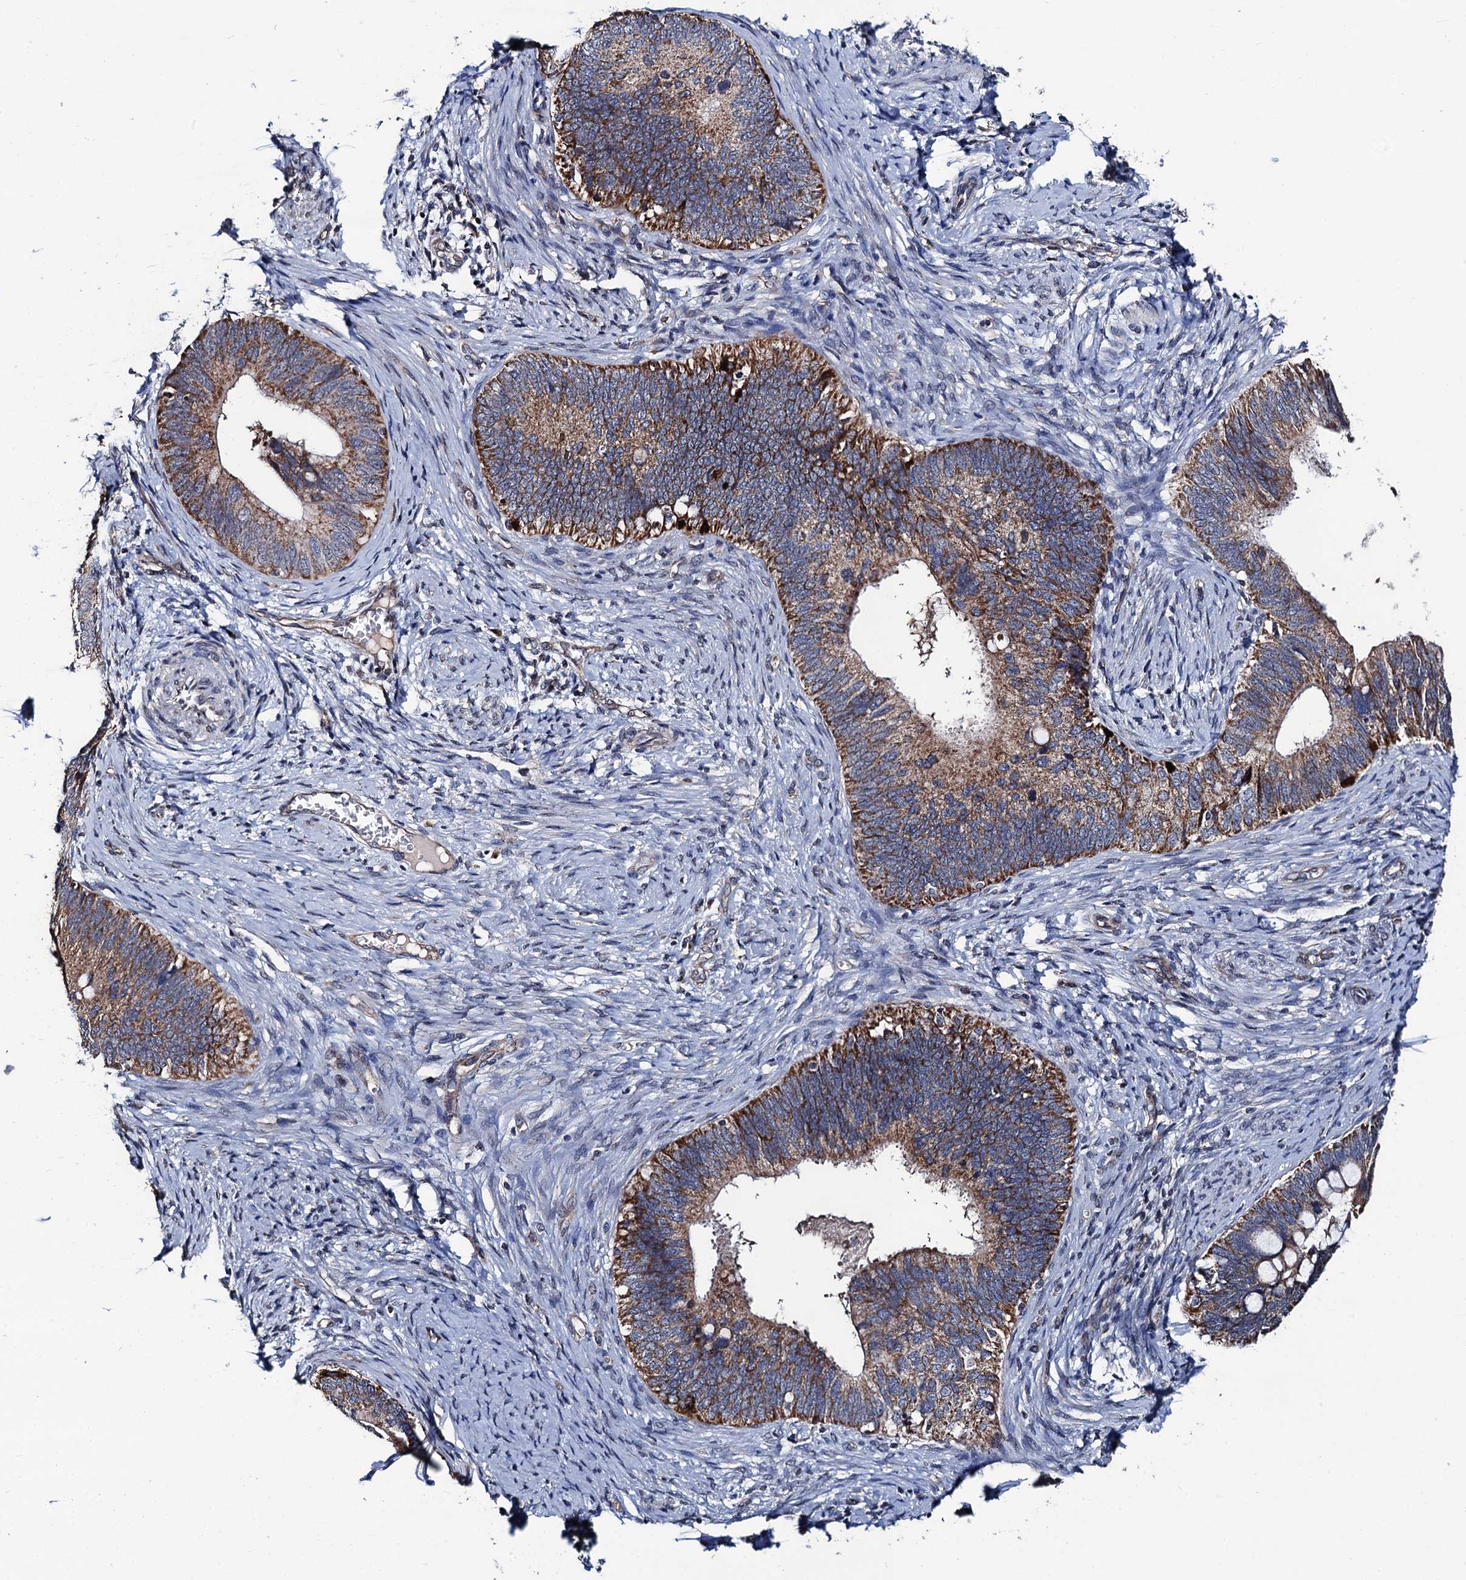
{"staining": {"intensity": "moderate", "quantity": ">75%", "location": "cytoplasmic/membranous"}, "tissue": "cervical cancer", "cell_type": "Tumor cells", "image_type": "cancer", "snomed": [{"axis": "morphology", "description": "Adenocarcinoma, NOS"}, {"axis": "topography", "description": "Cervix"}], "caption": "Approximately >75% of tumor cells in human cervical cancer (adenocarcinoma) display moderate cytoplasmic/membranous protein staining as visualized by brown immunohistochemical staining.", "gene": "PTCD3", "patient": {"sex": "female", "age": 42}}